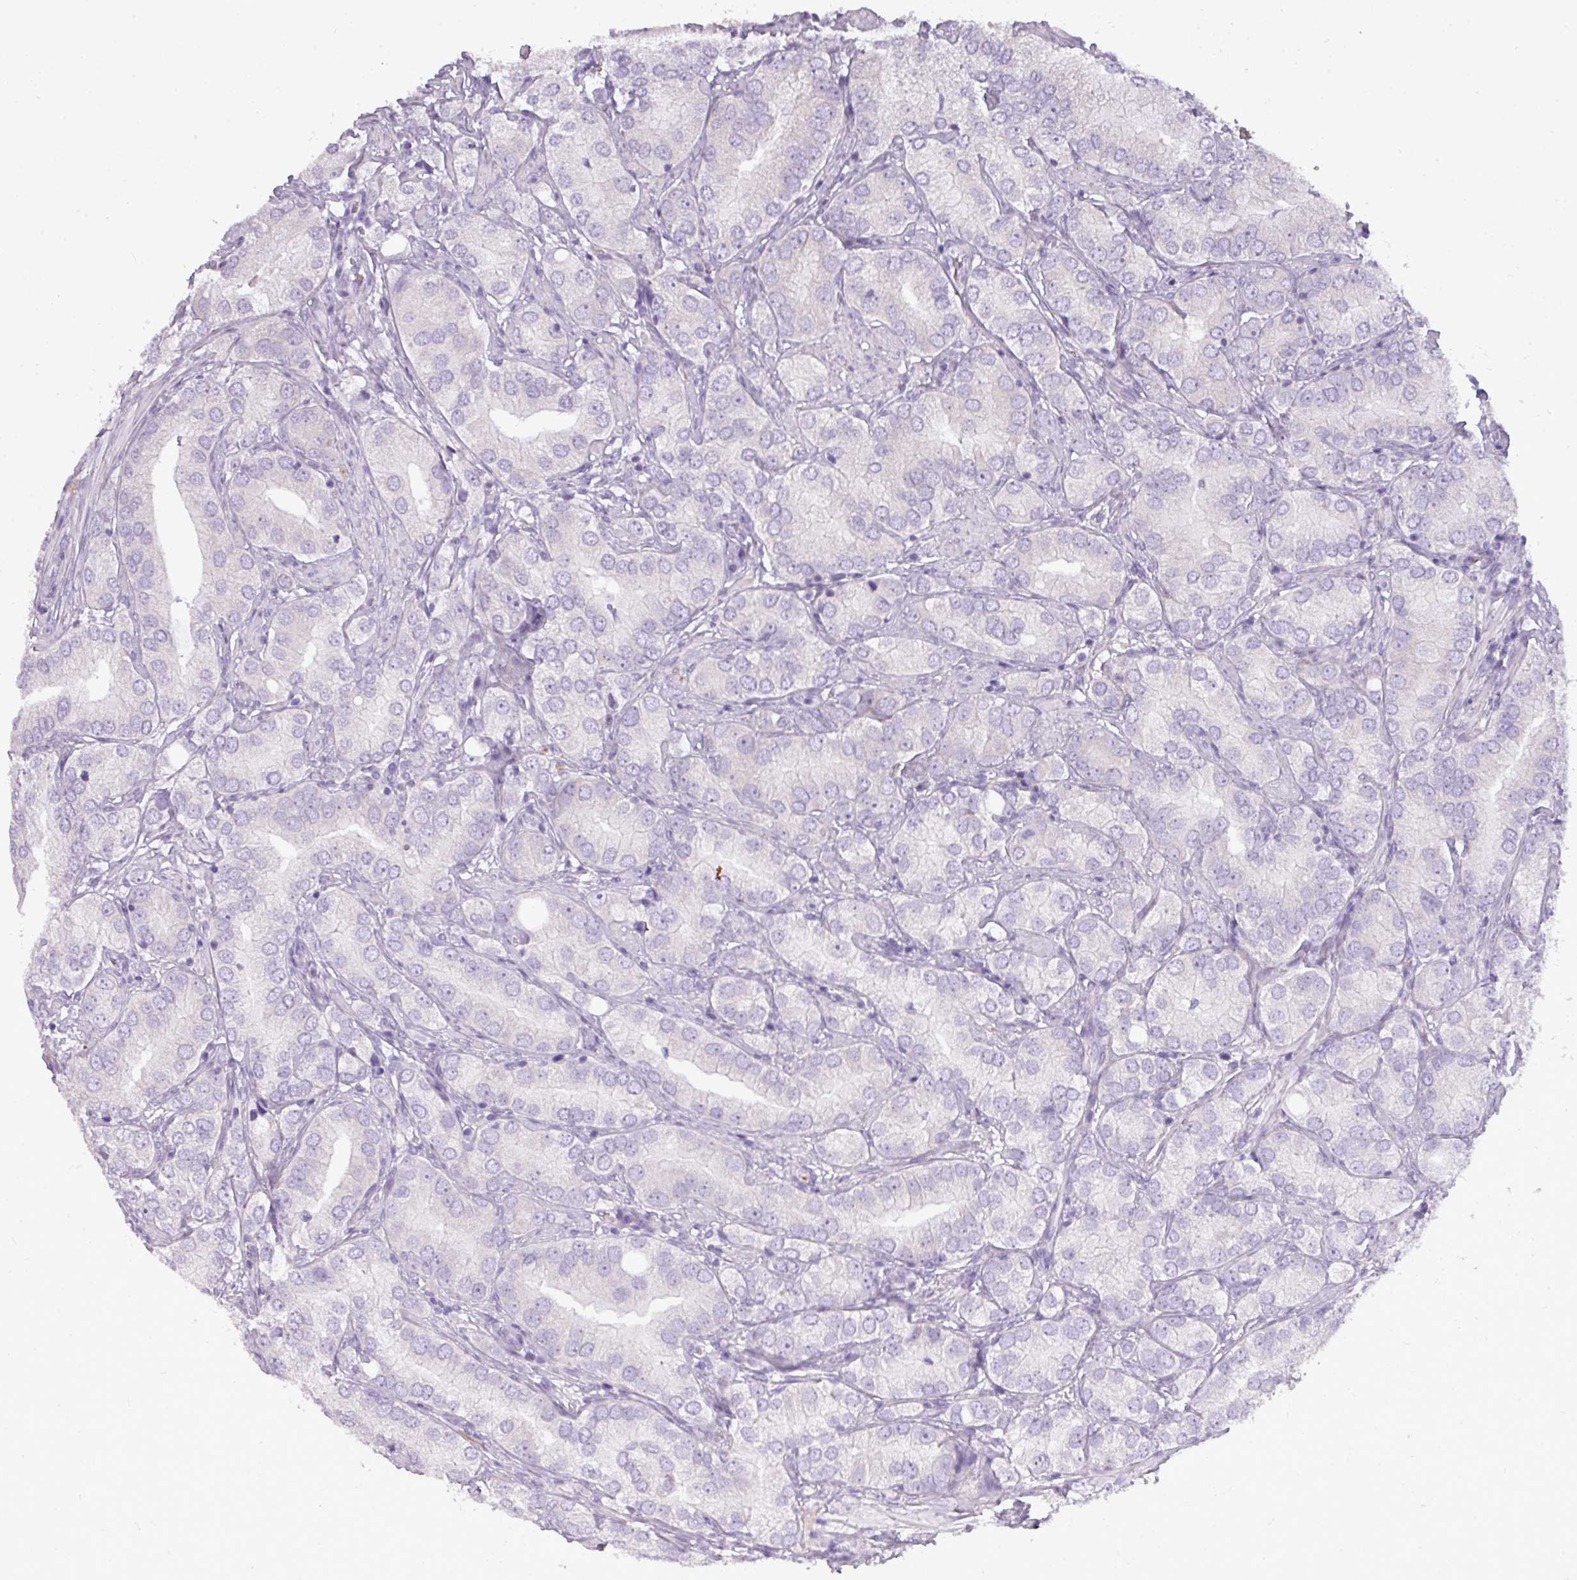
{"staining": {"intensity": "negative", "quantity": "none", "location": "none"}, "tissue": "prostate cancer", "cell_type": "Tumor cells", "image_type": "cancer", "snomed": [{"axis": "morphology", "description": "Adenocarcinoma, High grade"}, {"axis": "topography", "description": "Prostate"}], "caption": "Tumor cells show no significant positivity in prostate cancer (adenocarcinoma (high-grade)).", "gene": "DNAAF9", "patient": {"sex": "male", "age": 82}}